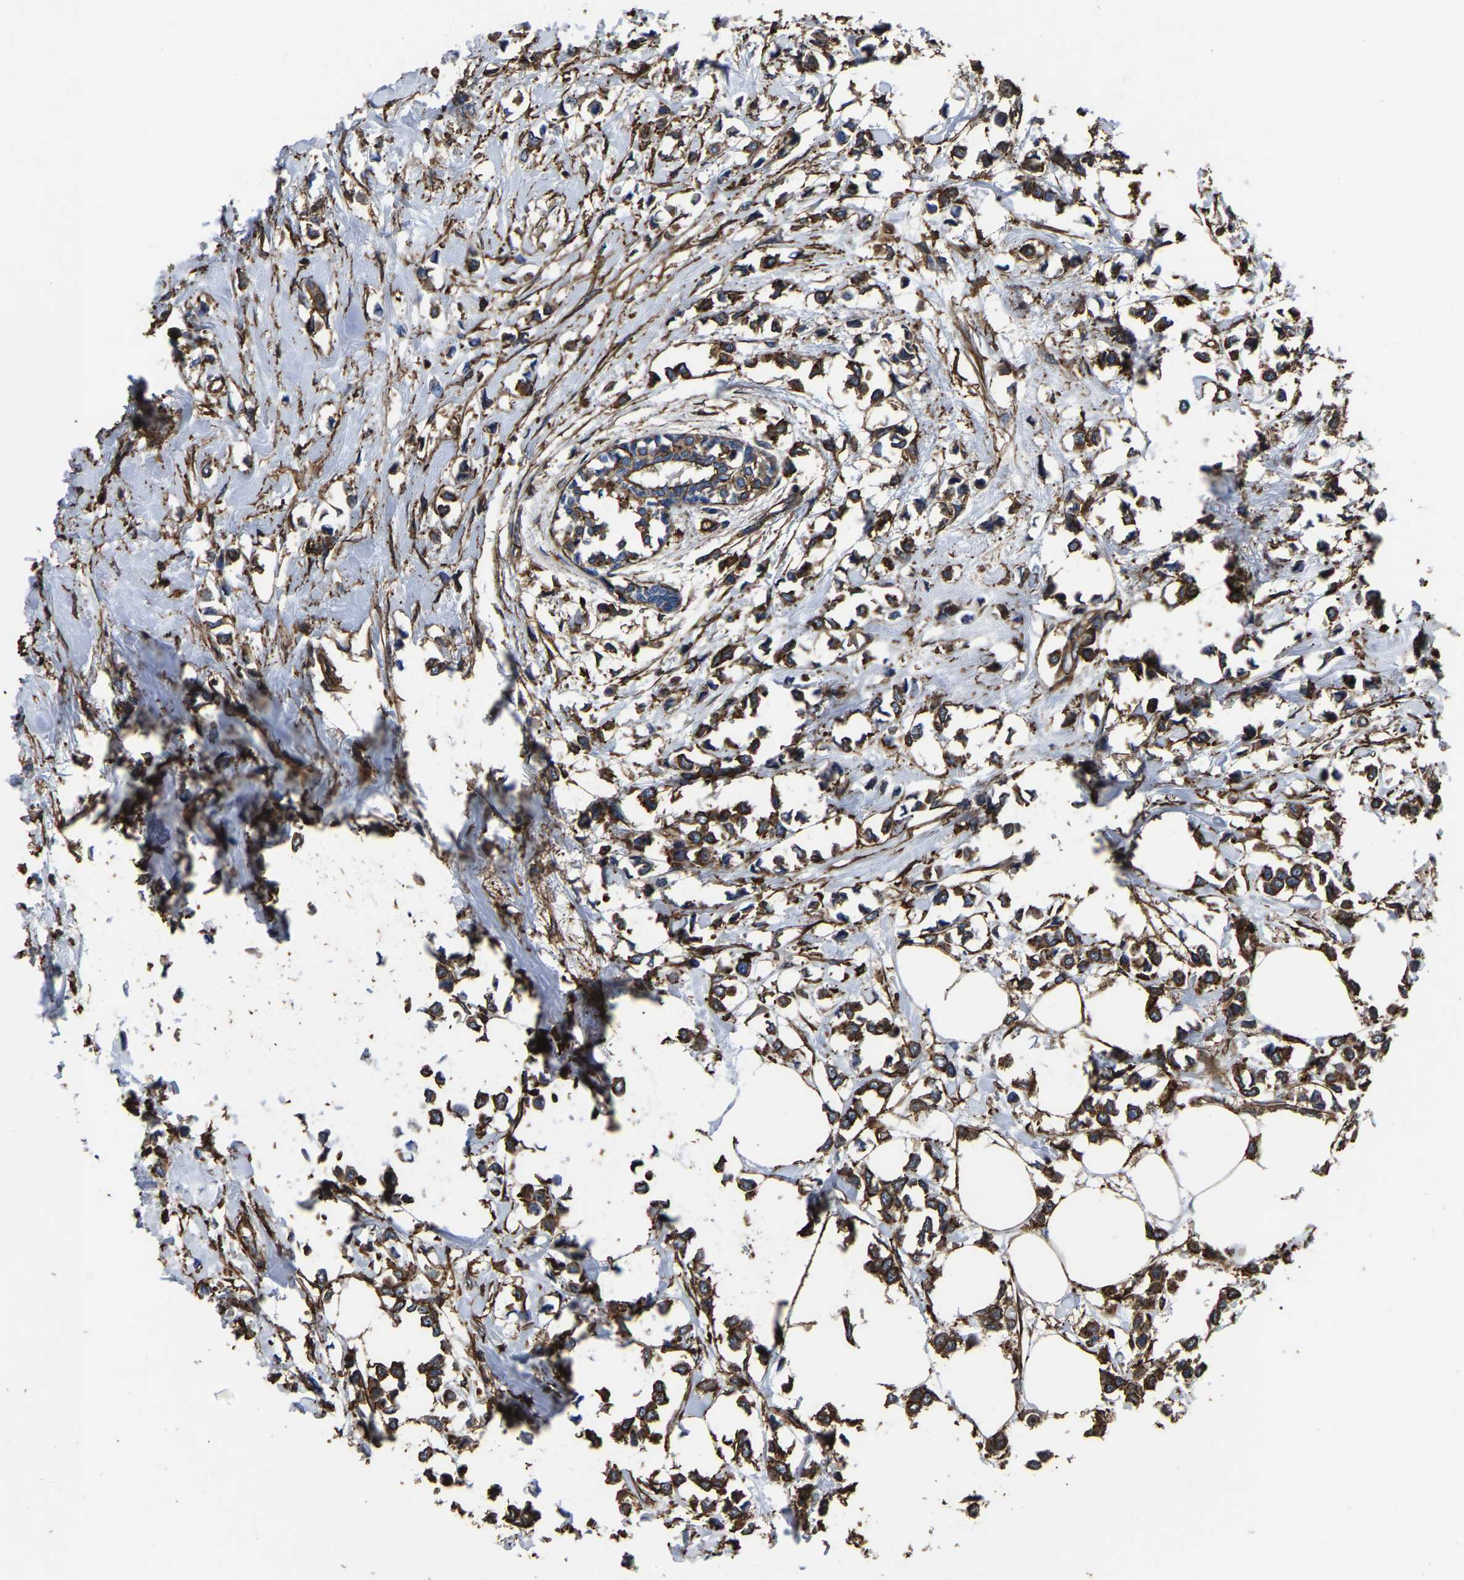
{"staining": {"intensity": "moderate", "quantity": ">75%", "location": "cytoplasmic/membranous"}, "tissue": "breast cancer", "cell_type": "Tumor cells", "image_type": "cancer", "snomed": [{"axis": "morphology", "description": "Lobular carcinoma"}, {"axis": "topography", "description": "Breast"}], "caption": "A micrograph showing moderate cytoplasmic/membranous staining in approximately >75% of tumor cells in breast lobular carcinoma, as visualized by brown immunohistochemical staining.", "gene": "ARMT1", "patient": {"sex": "female", "age": 51}}